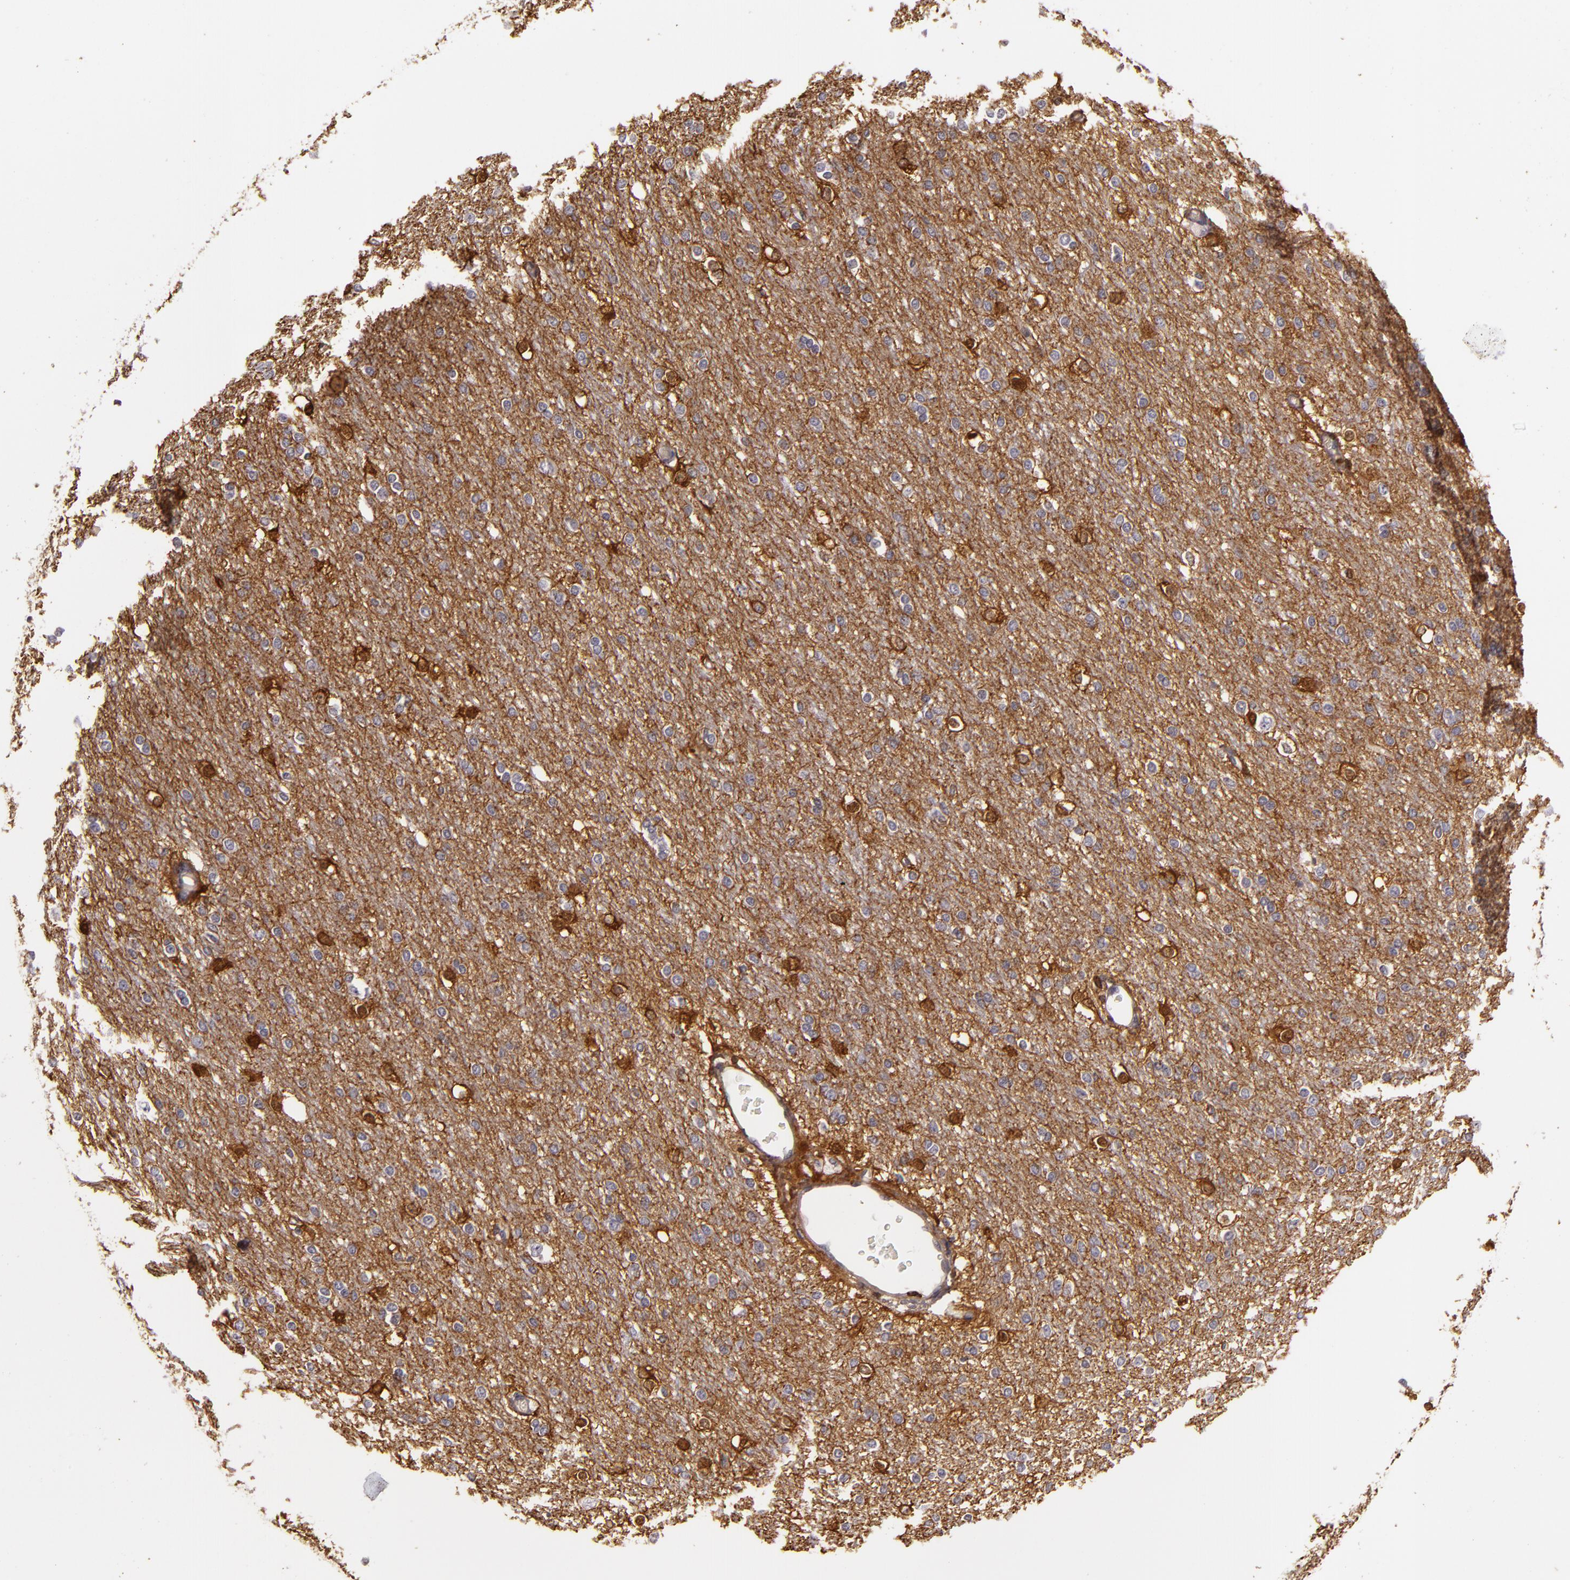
{"staining": {"intensity": "negative", "quantity": "none", "location": "none"}, "tissue": "cerebral cortex", "cell_type": "Endothelial cells", "image_type": "normal", "snomed": [{"axis": "morphology", "description": "Normal tissue, NOS"}, {"axis": "morphology", "description": "Inflammation, NOS"}, {"axis": "topography", "description": "Cerebral cortex"}], "caption": "Immunohistochemistry (IHC) histopathology image of unremarkable human cerebral cortex stained for a protein (brown), which reveals no positivity in endothelial cells.", "gene": "SLC9A3R1", "patient": {"sex": "male", "age": 6}}